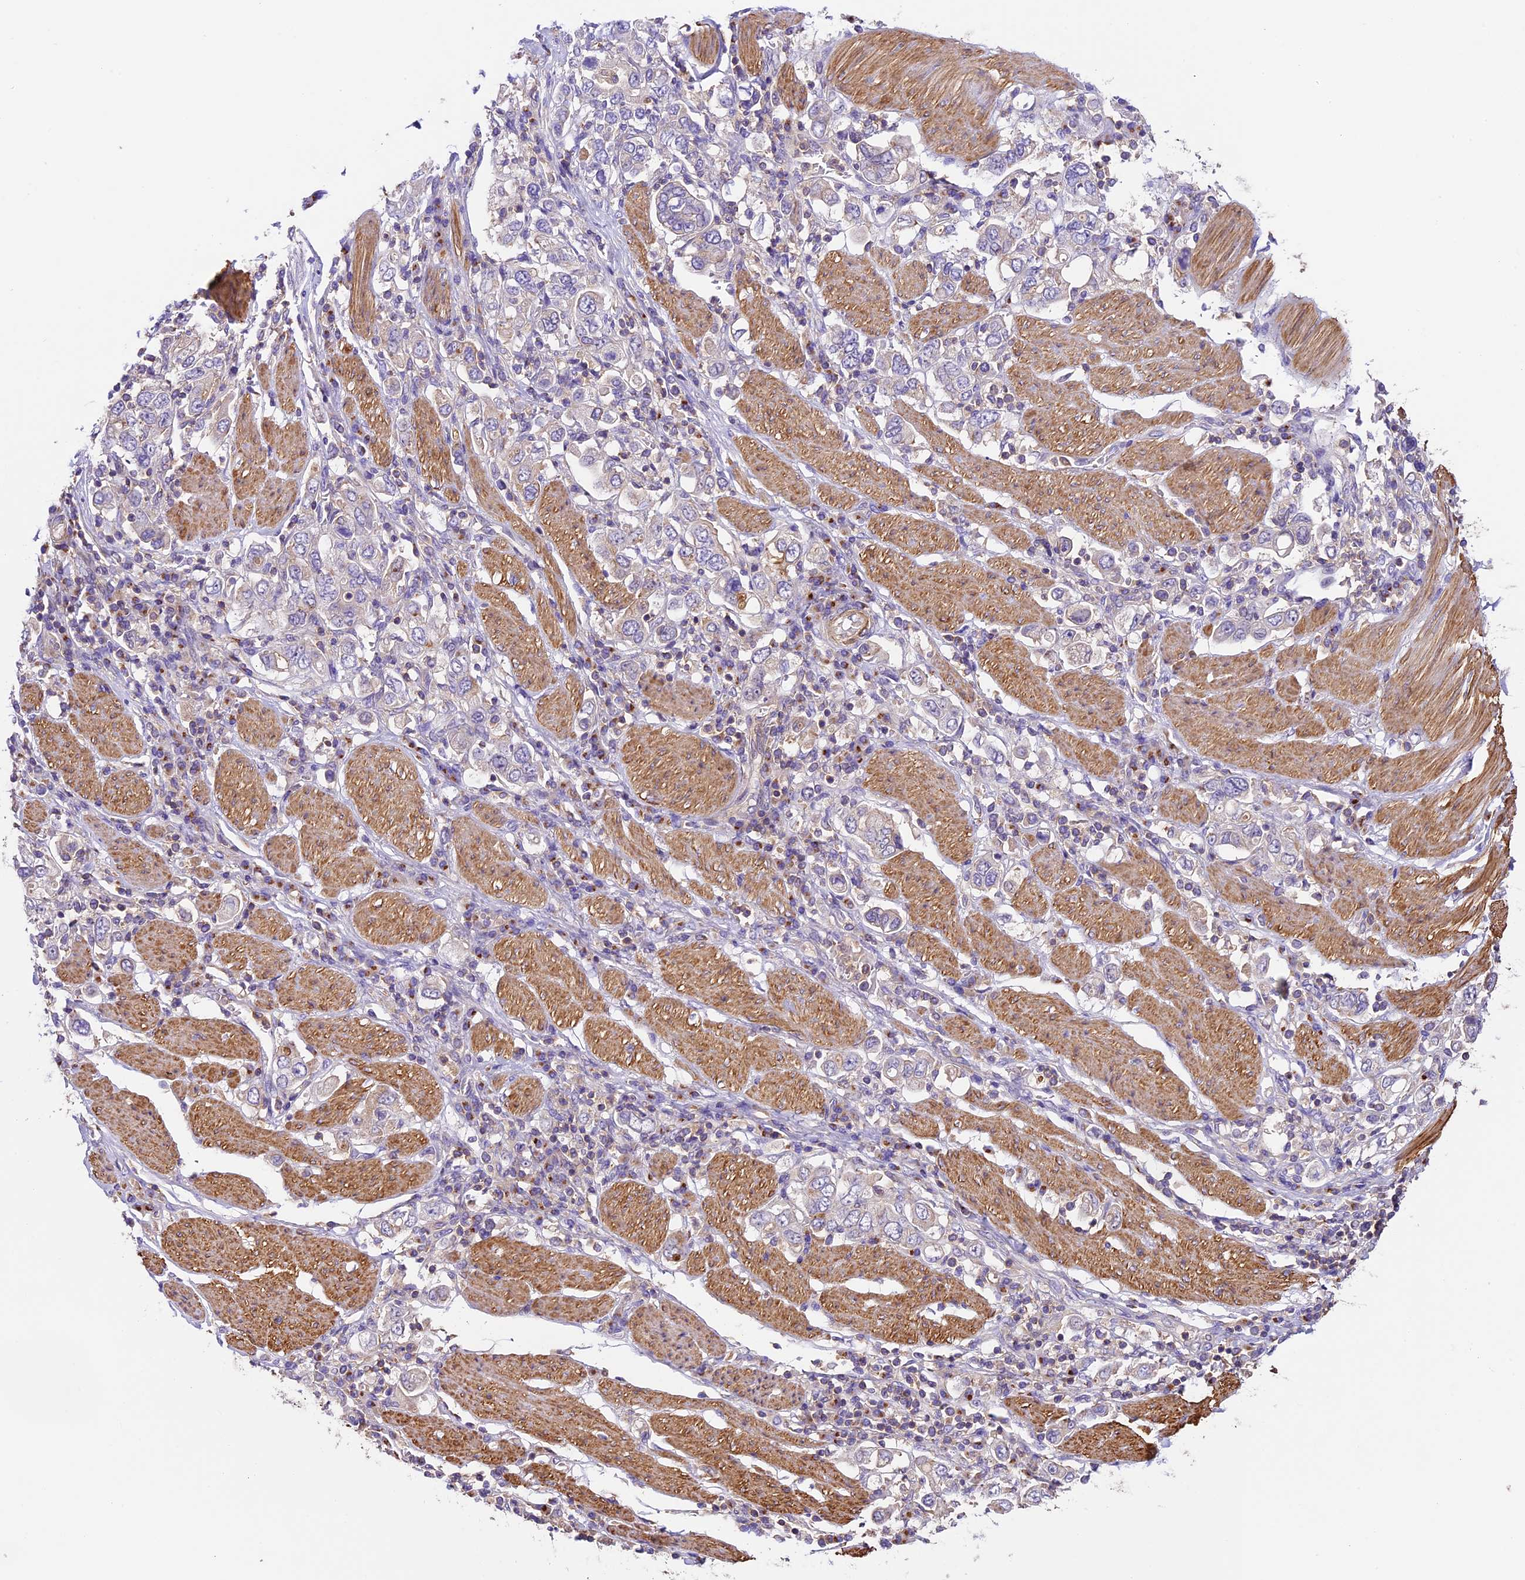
{"staining": {"intensity": "negative", "quantity": "none", "location": "none"}, "tissue": "stomach cancer", "cell_type": "Tumor cells", "image_type": "cancer", "snomed": [{"axis": "morphology", "description": "Adenocarcinoma, NOS"}, {"axis": "topography", "description": "Stomach, upper"}], "caption": "The micrograph shows no staining of tumor cells in adenocarcinoma (stomach).", "gene": "TBC1D1", "patient": {"sex": "male", "age": 62}}